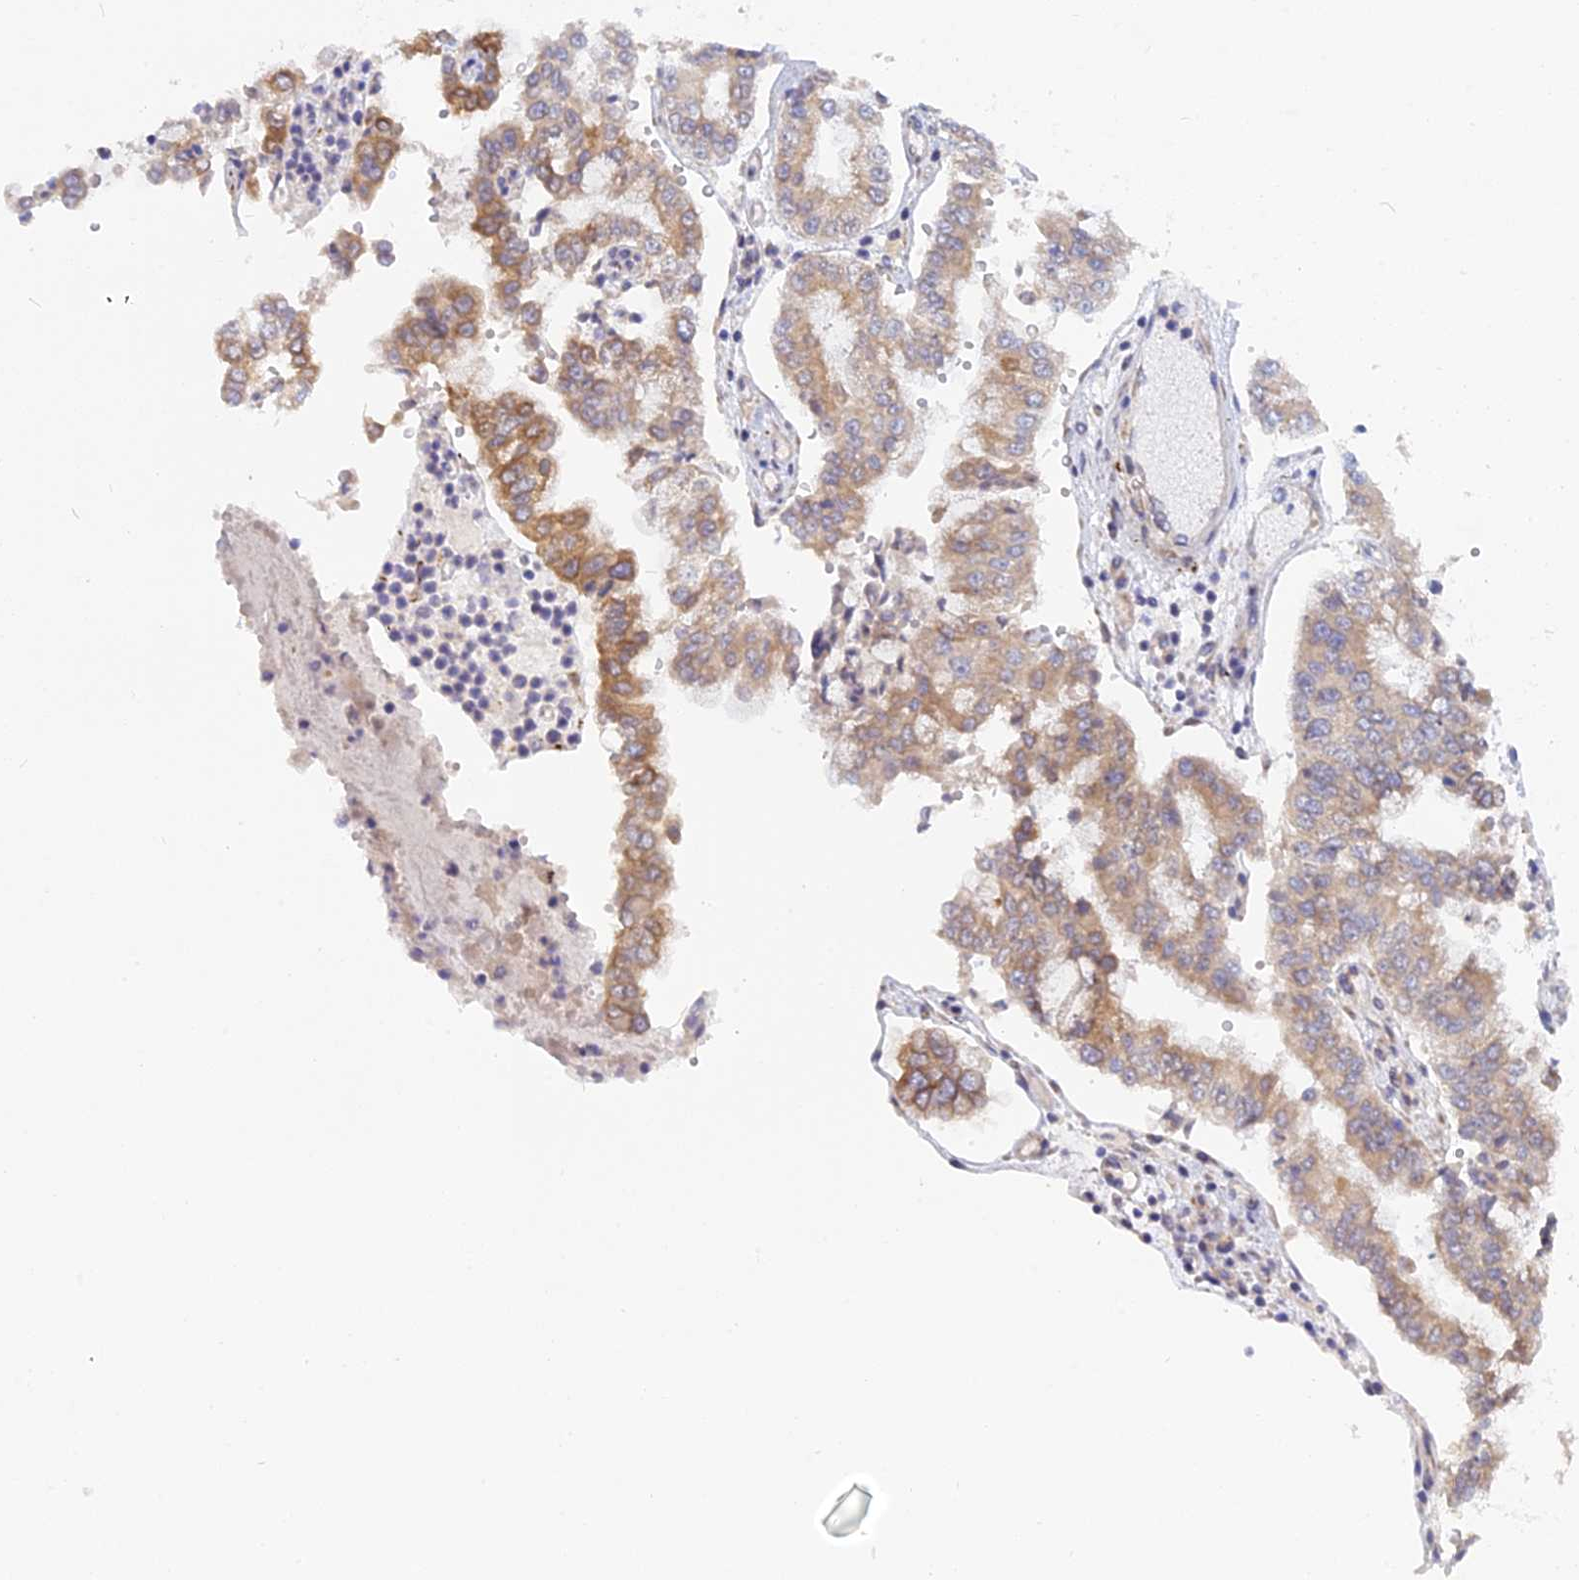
{"staining": {"intensity": "moderate", "quantity": ">75%", "location": "cytoplasmic/membranous"}, "tissue": "stomach cancer", "cell_type": "Tumor cells", "image_type": "cancer", "snomed": [{"axis": "morphology", "description": "Adenocarcinoma, NOS"}, {"axis": "topography", "description": "Stomach"}], "caption": "Stomach cancer tissue reveals moderate cytoplasmic/membranous staining in about >75% of tumor cells, visualized by immunohistochemistry. (DAB IHC with brightfield microscopy, high magnification).", "gene": "TLCD1", "patient": {"sex": "male", "age": 76}}